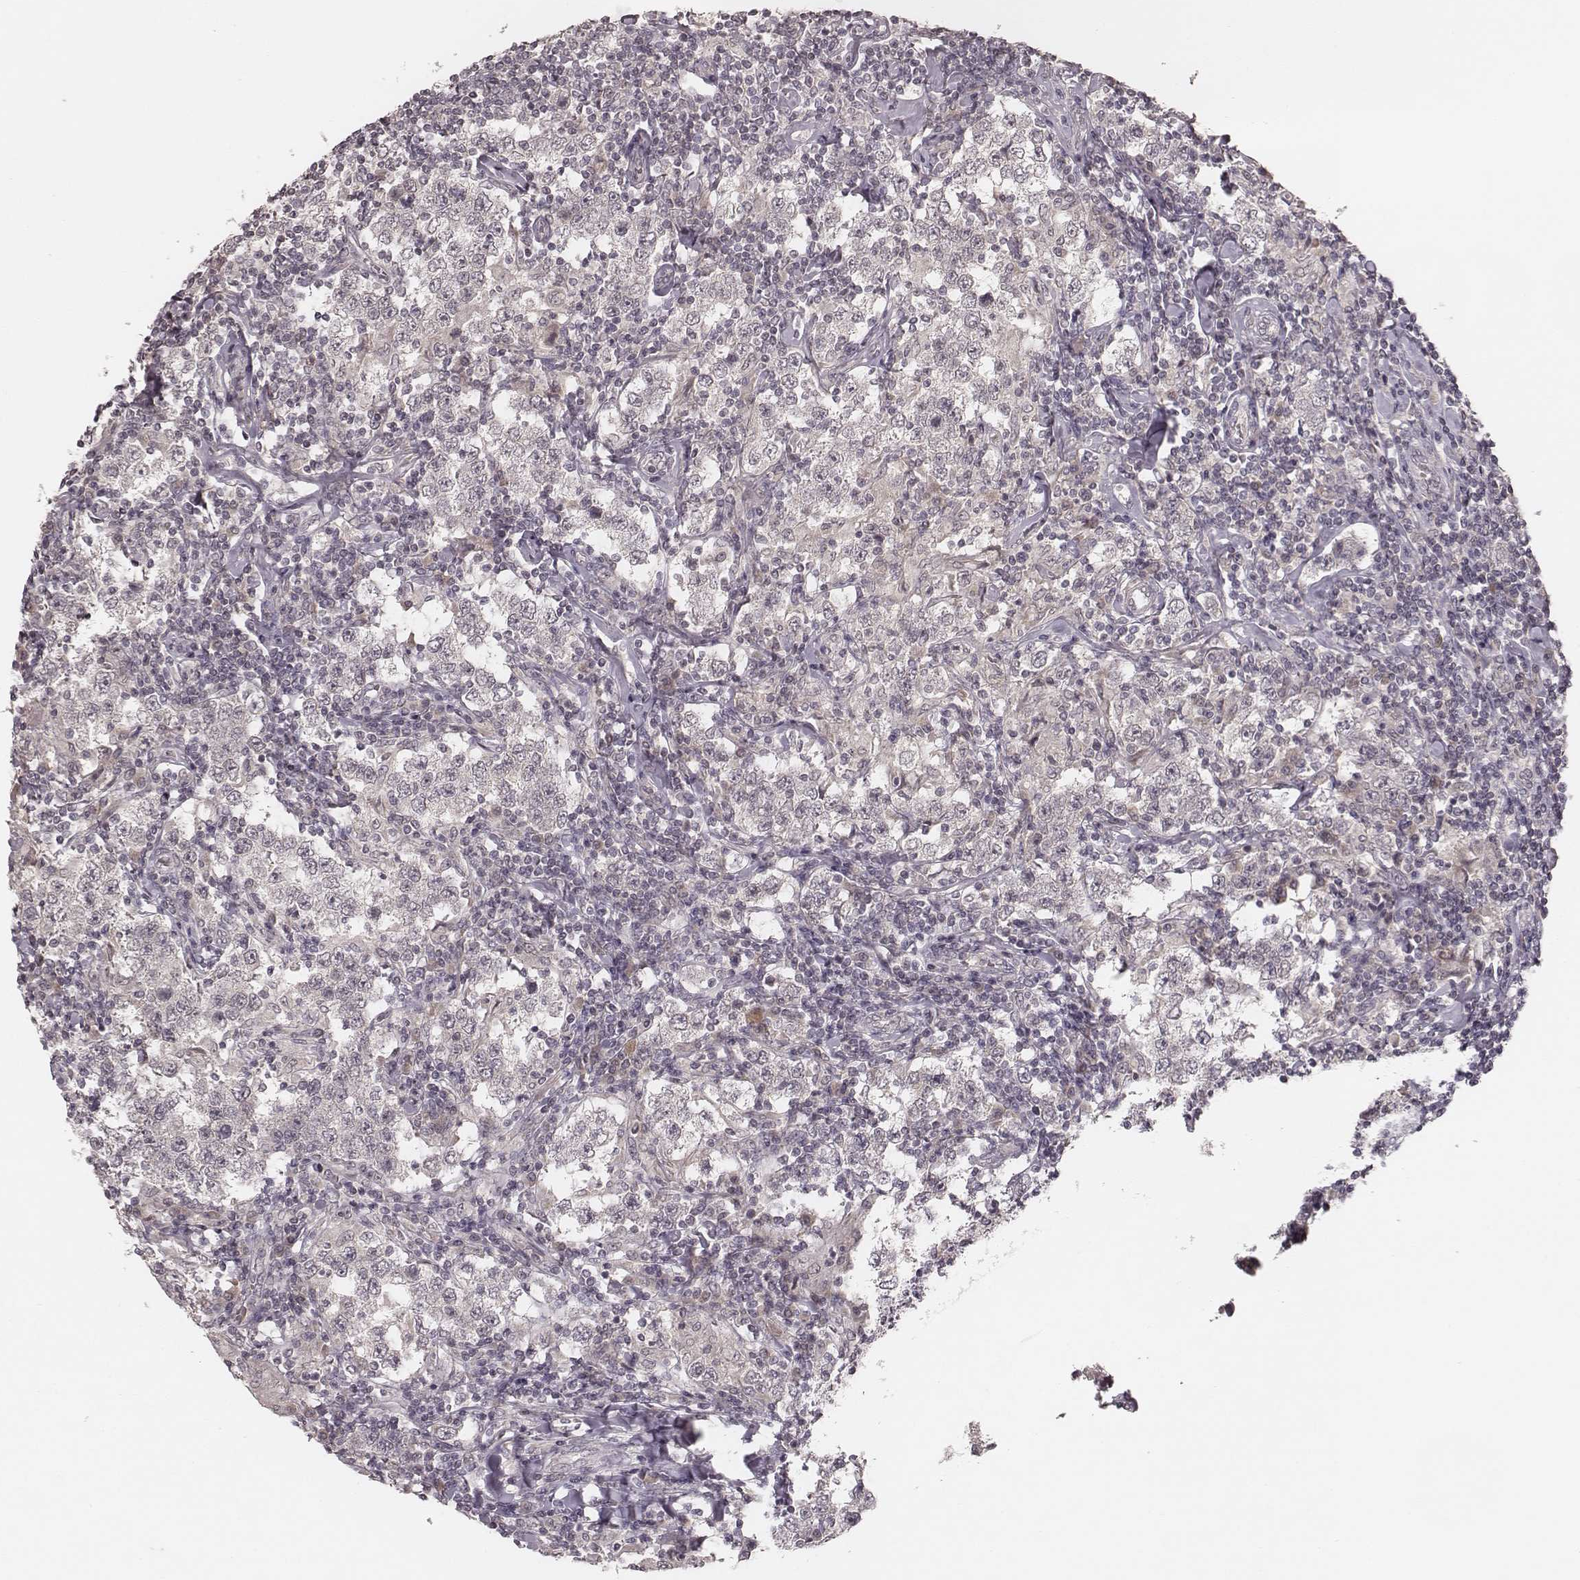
{"staining": {"intensity": "negative", "quantity": "none", "location": "none"}, "tissue": "testis cancer", "cell_type": "Tumor cells", "image_type": "cancer", "snomed": [{"axis": "morphology", "description": "Seminoma, NOS"}, {"axis": "morphology", "description": "Carcinoma, Embryonal, NOS"}, {"axis": "topography", "description": "Testis"}], "caption": "This histopathology image is of testis seminoma stained with immunohistochemistry (IHC) to label a protein in brown with the nuclei are counter-stained blue. There is no positivity in tumor cells.", "gene": "LY6K", "patient": {"sex": "male", "age": 41}}